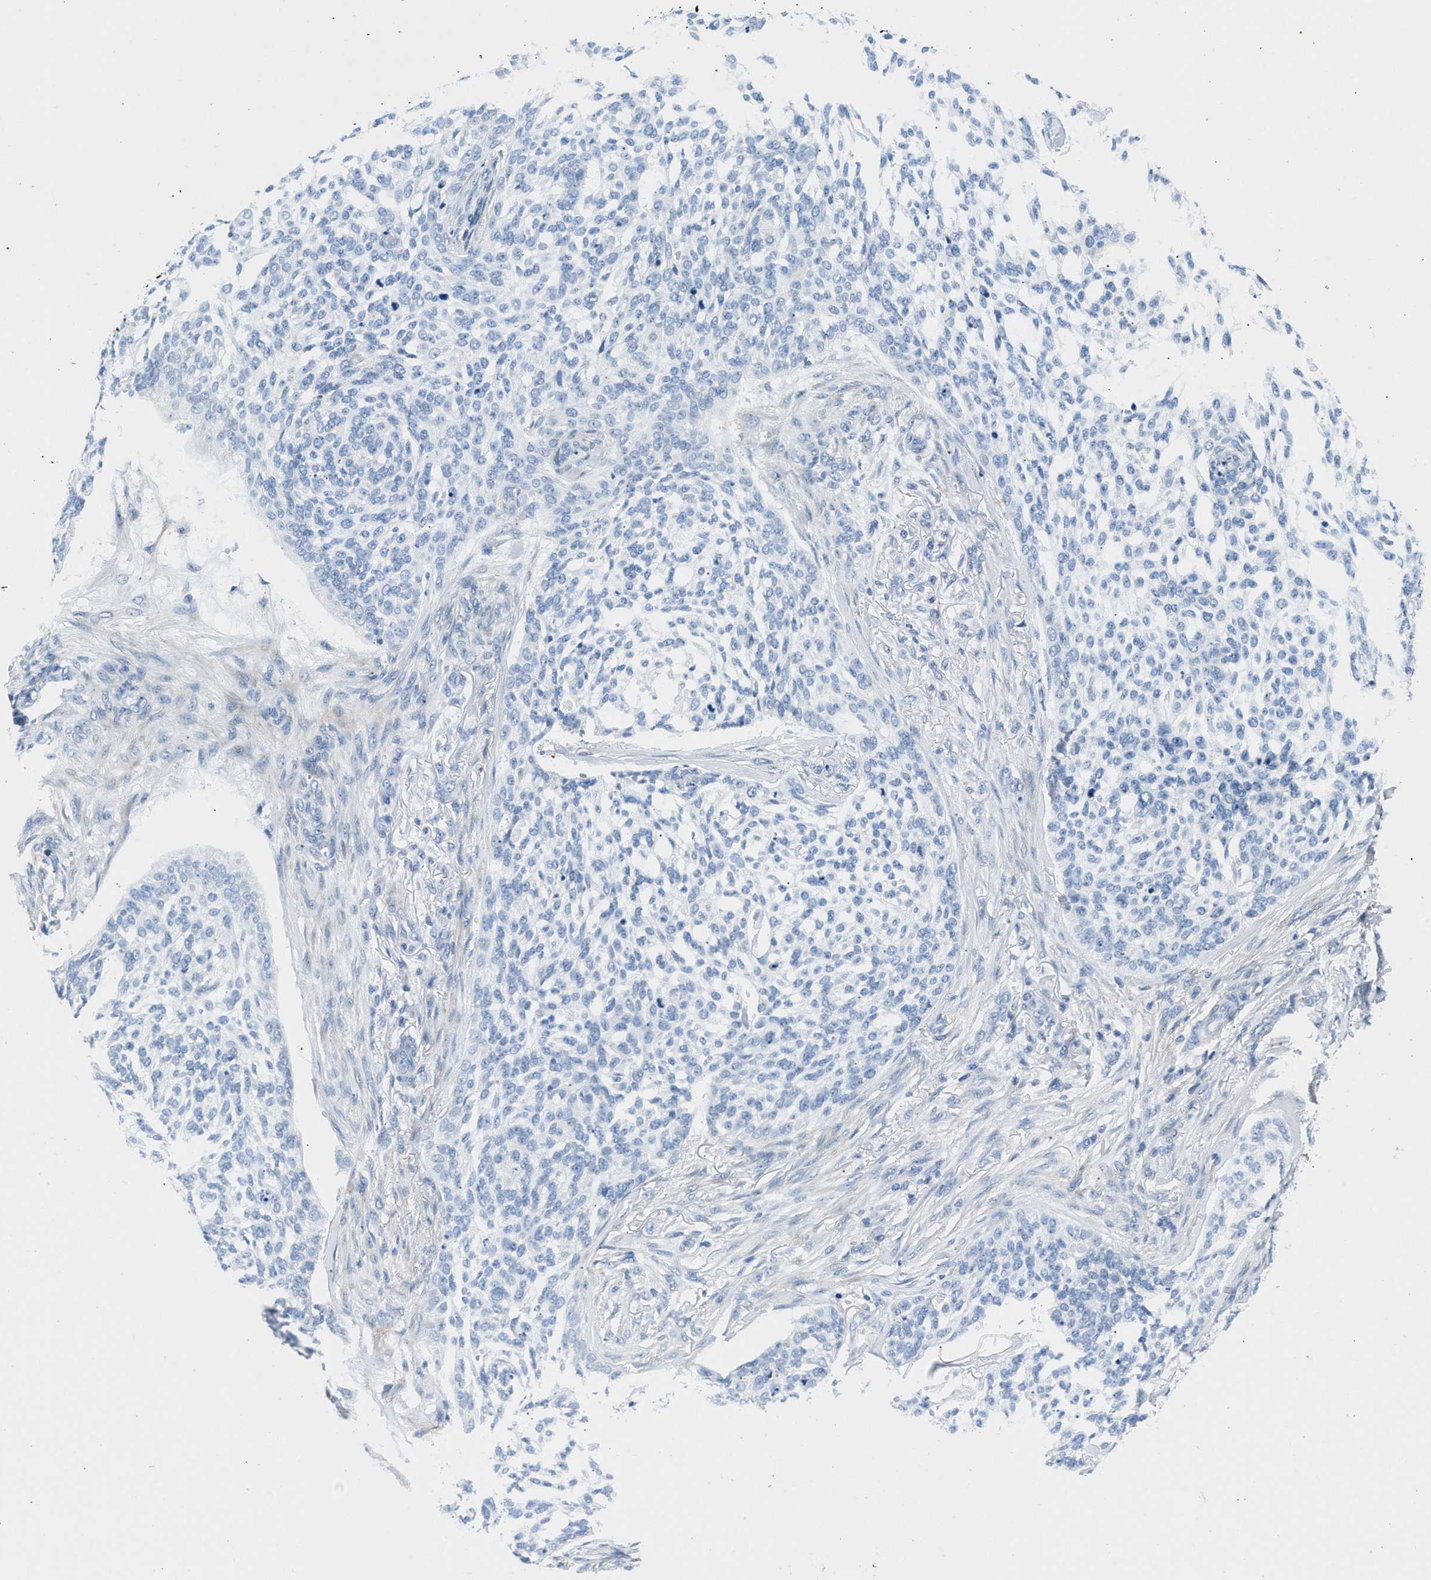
{"staining": {"intensity": "negative", "quantity": "none", "location": "none"}, "tissue": "skin cancer", "cell_type": "Tumor cells", "image_type": "cancer", "snomed": [{"axis": "morphology", "description": "Basal cell carcinoma"}, {"axis": "topography", "description": "Skin"}], "caption": "This is an immunohistochemistry histopathology image of human skin cancer. There is no staining in tumor cells.", "gene": "DENND6B", "patient": {"sex": "female", "age": 64}}